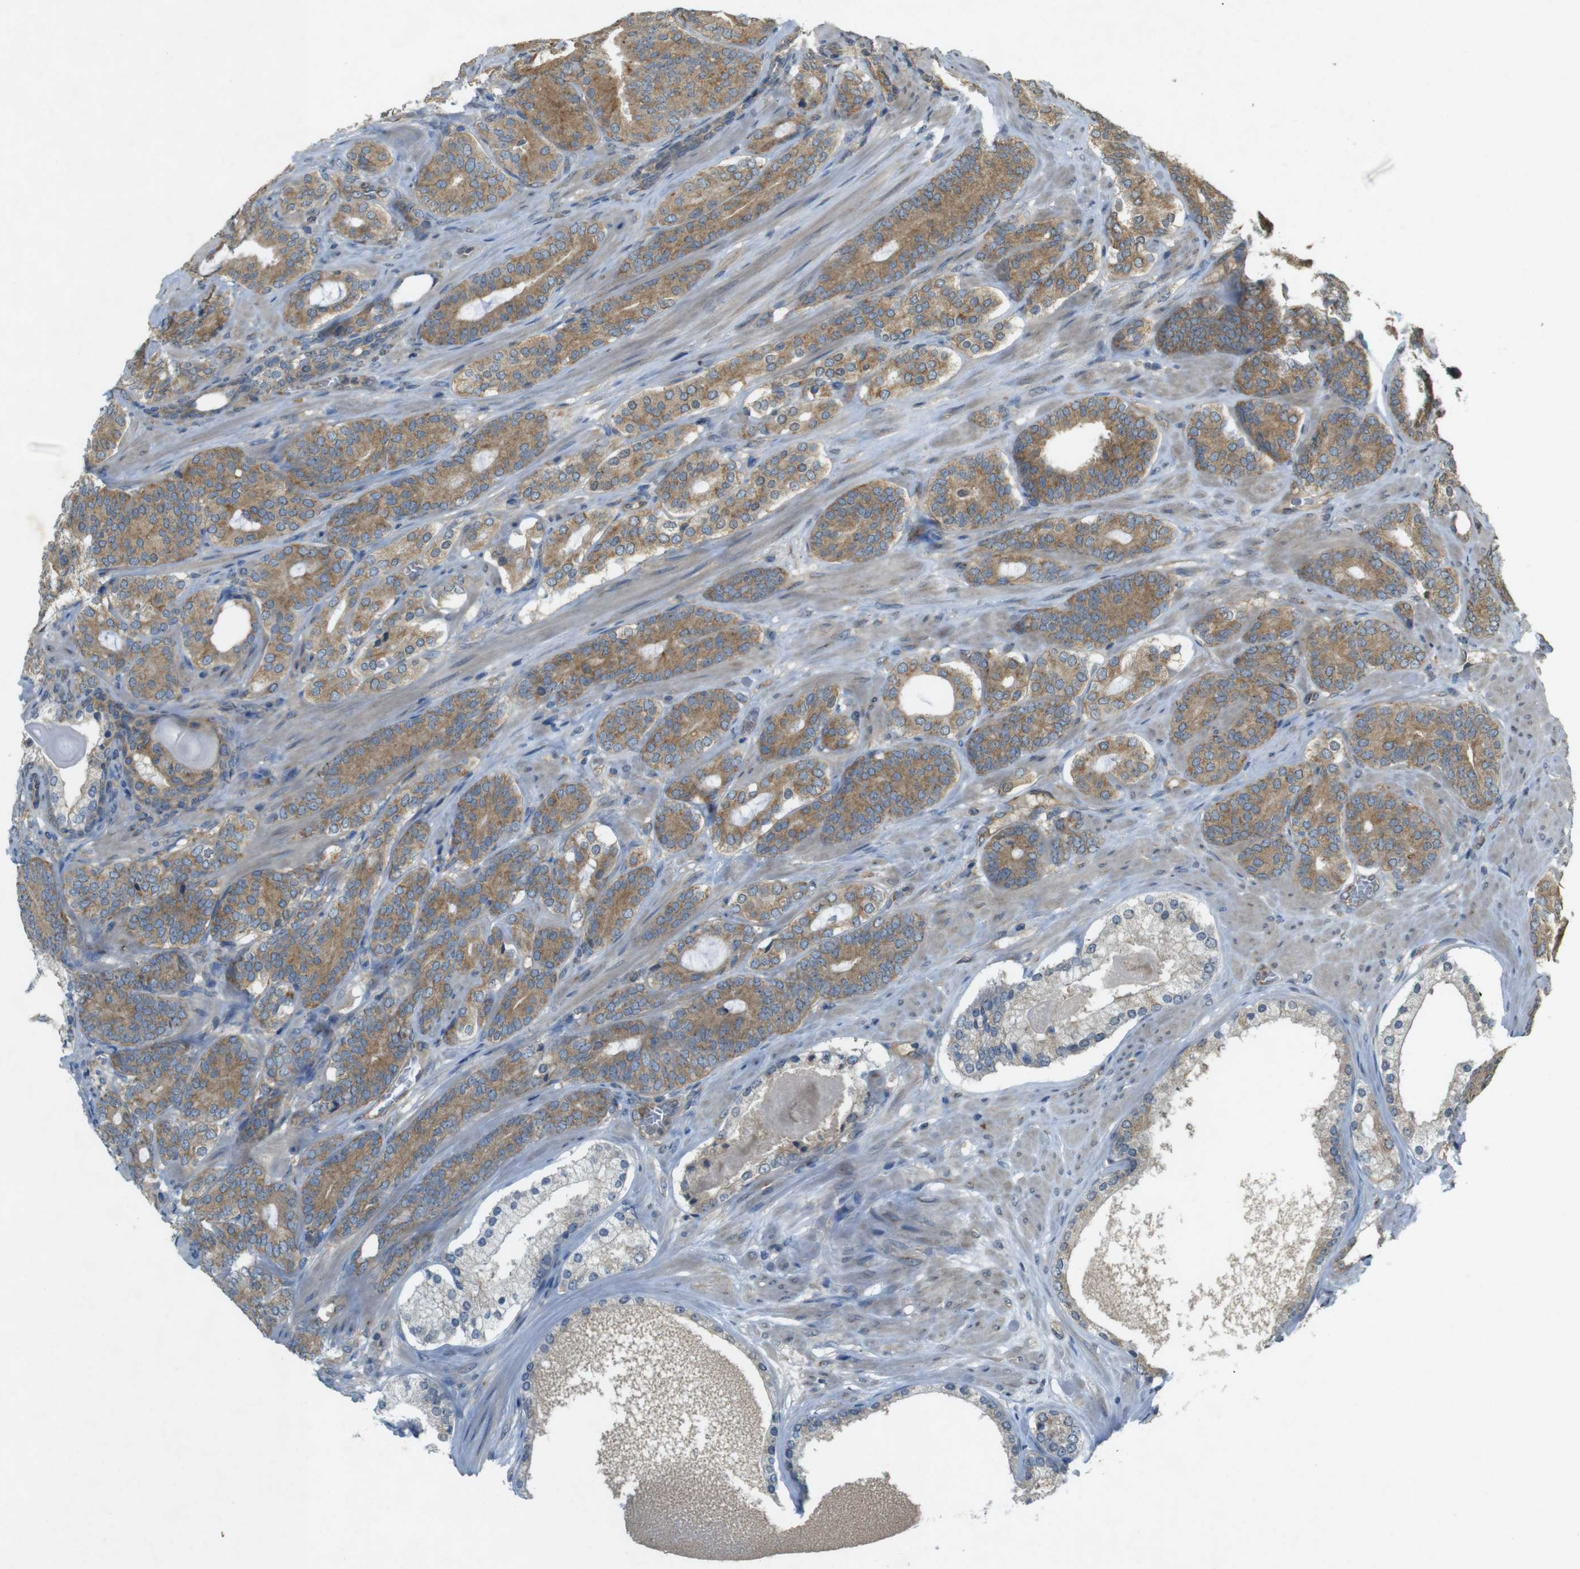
{"staining": {"intensity": "moderate", "quantity": ">75%", "location": "cytoplasmic/membranous"}, "tissue": "prostate cancer", "cell_type": "Tumor cells", "image_type": "cancer", "snomed": [{"axis": "morphology", "description": "Adenocarcinoma, Low grade"}, {"axis": "topography", "description": "Prostate"}], "caption": "Prostate low-grade adenocarcinoma was stained to show a protein in brown. There is medium levels of moderate cytoplasmic/membranous expression in approximately >75% of tumor cells.", "gene": "KIF5B", "patient": {"sex": "male", "age": 63}}